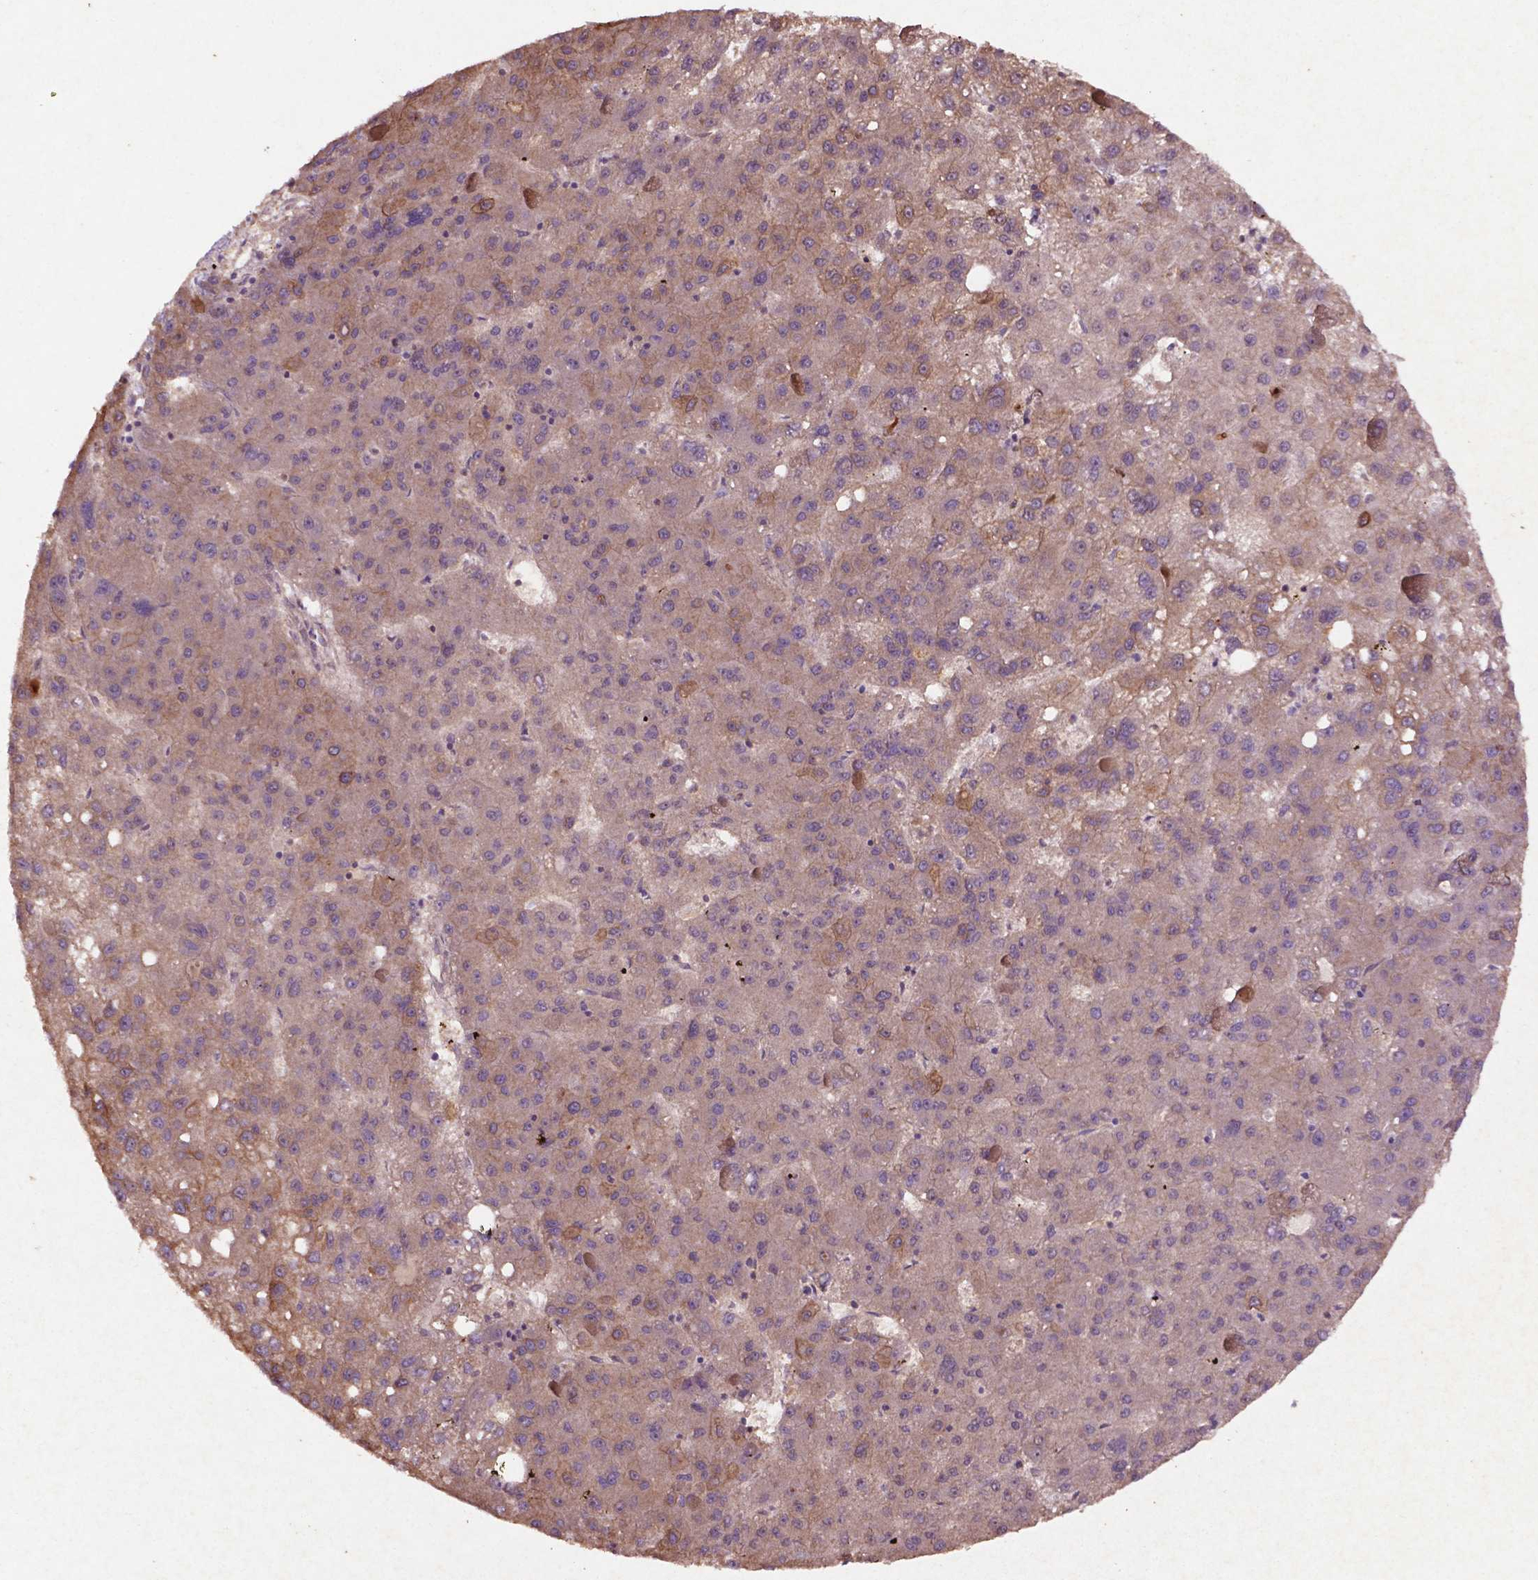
{"staining": {"intensity": "moderate", "quantity": ">75%", "location": "cytoplasmic/membranous"}, "tissue": "liver cancer", "cell_type": "Tumor cells", "image_type": "cancer", "snomed": [{"axis": "morphology", "description": "Carcinoma, Hepatocellular, NOS"}, {"axis": "topography", "description": "Liver"}], "caption": "Immunohistochemistry (IHC) (DAB) staining of liver cancer reveals moderate cytoplasmic/membranous protein positivity in about >75% of tumor cells.", "gene": "COQ2", "patient": {"sex": "female", "age": 82}}